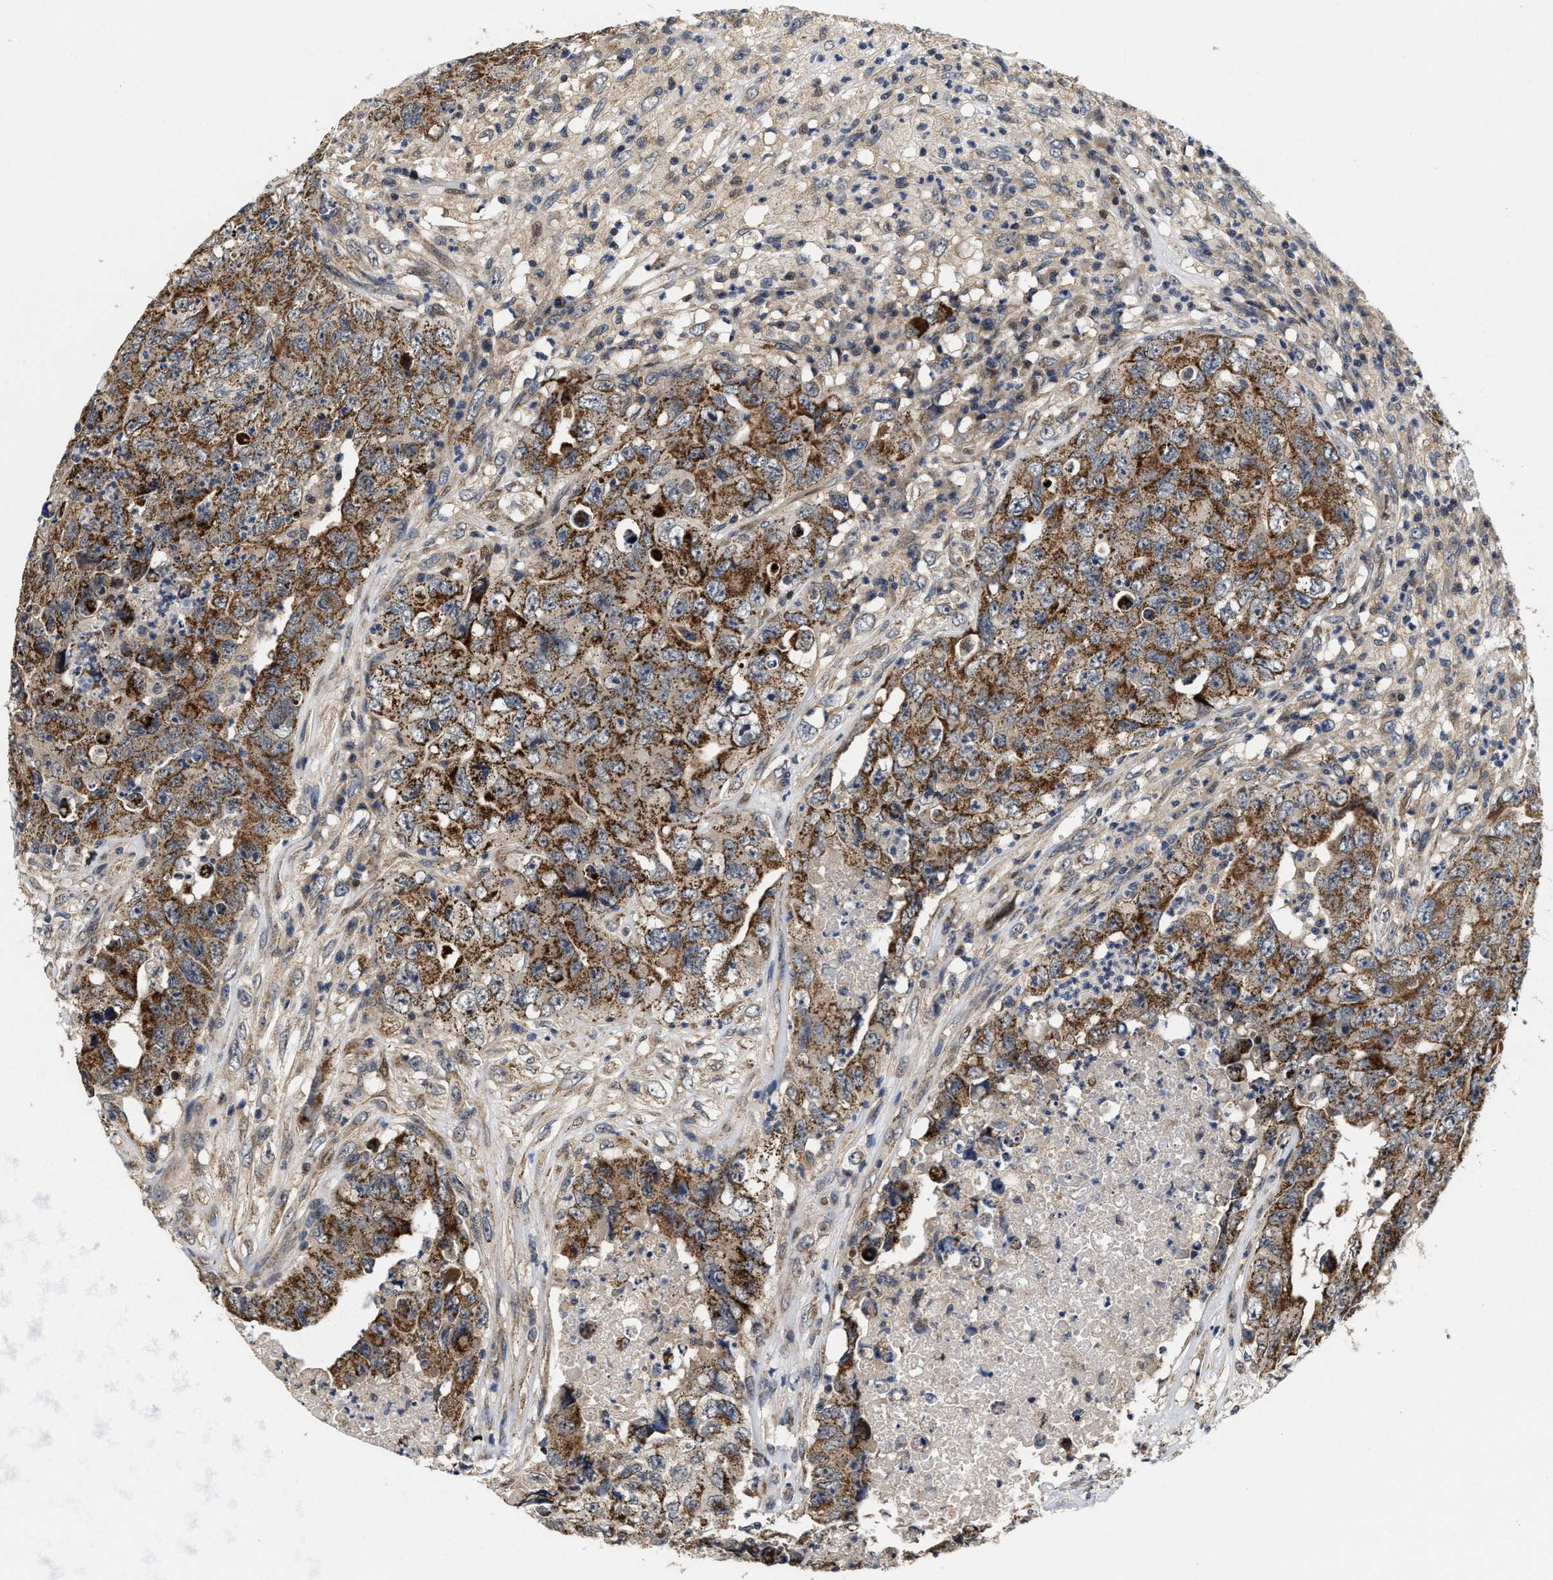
{"staining": {"intensity": "moderate", "quantity": ">75%", "location": "cytoplasmic/membranous"}, "tissue": "testis cancer", "cell_type": "Tumor cells", "image_type": "cancer", "snomed": [{"axis": "morphology", "description": "Carcinoma, Embryonal, NOS"}, {"axis": "topography", "description": "Testis"}], "caption": "Protein positivity by immunohistochemistry shows moderate cytoplasmic/membranous expression in approximately >75% of tumor cells in testis cancer (embryonal carcinoma).", "gene": "SCYL2", "patient": {"sex": "male", "age": 32}}